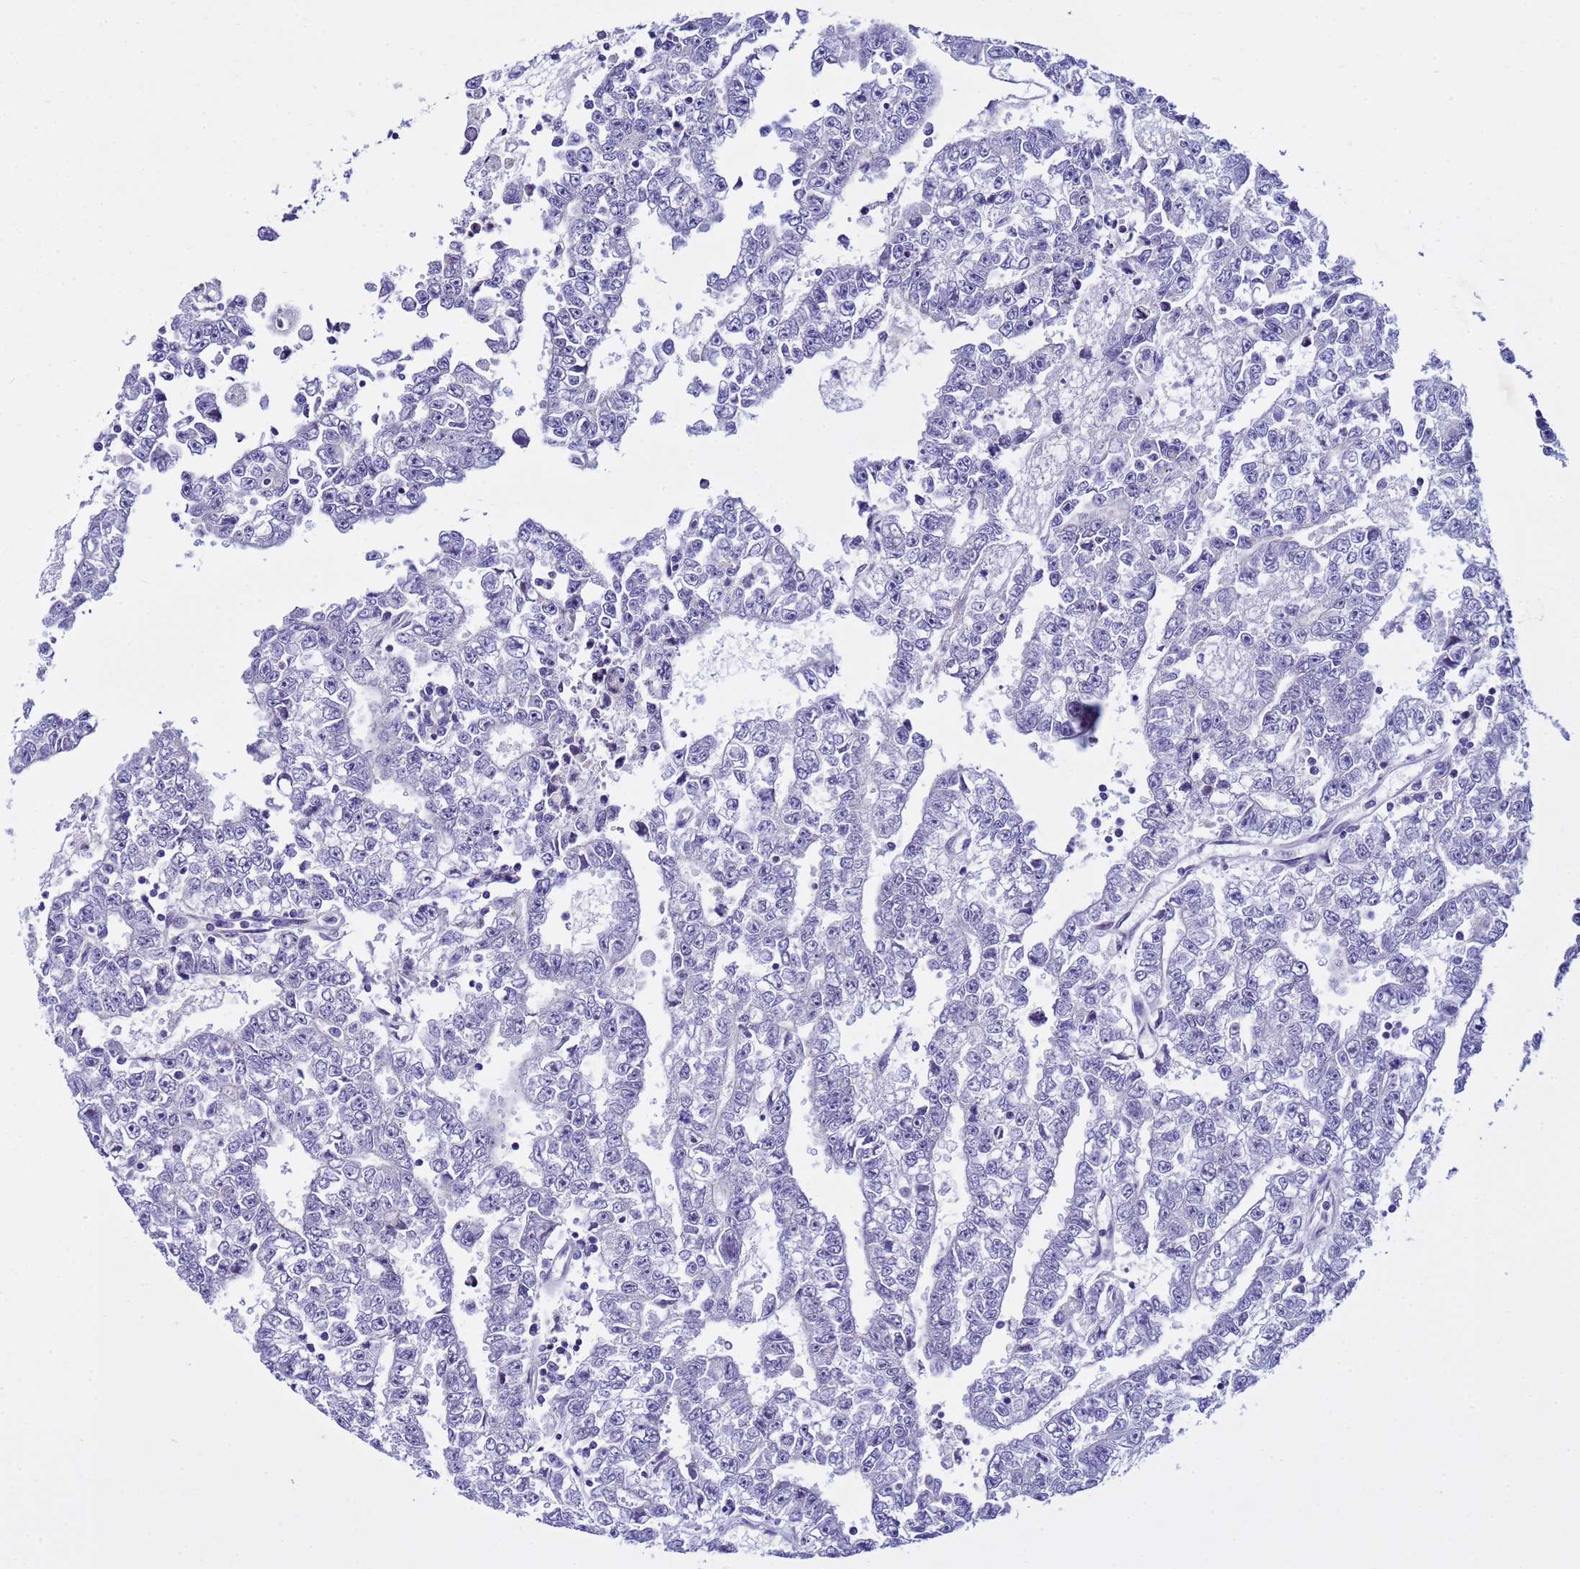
{"staining": {"intensity": "negative", "quantity": "none", "location": "none"}, "tissue": "testis cancer", "cell_type": "Tumor cells", "image_type": "cancer", "snomed": [{"axis": "morphology", "description": "Carcinoma, Embryonal, NOS"}, {"axis": "topography", "description": "Testis"}], "caption": "A histopathology image of testis cancer (embryonal carcinoma) stained for a protein reveals no brown staining in tumor cells.", "gene": "IGSF11", "patient": {"sex": "male", "age": 25}}